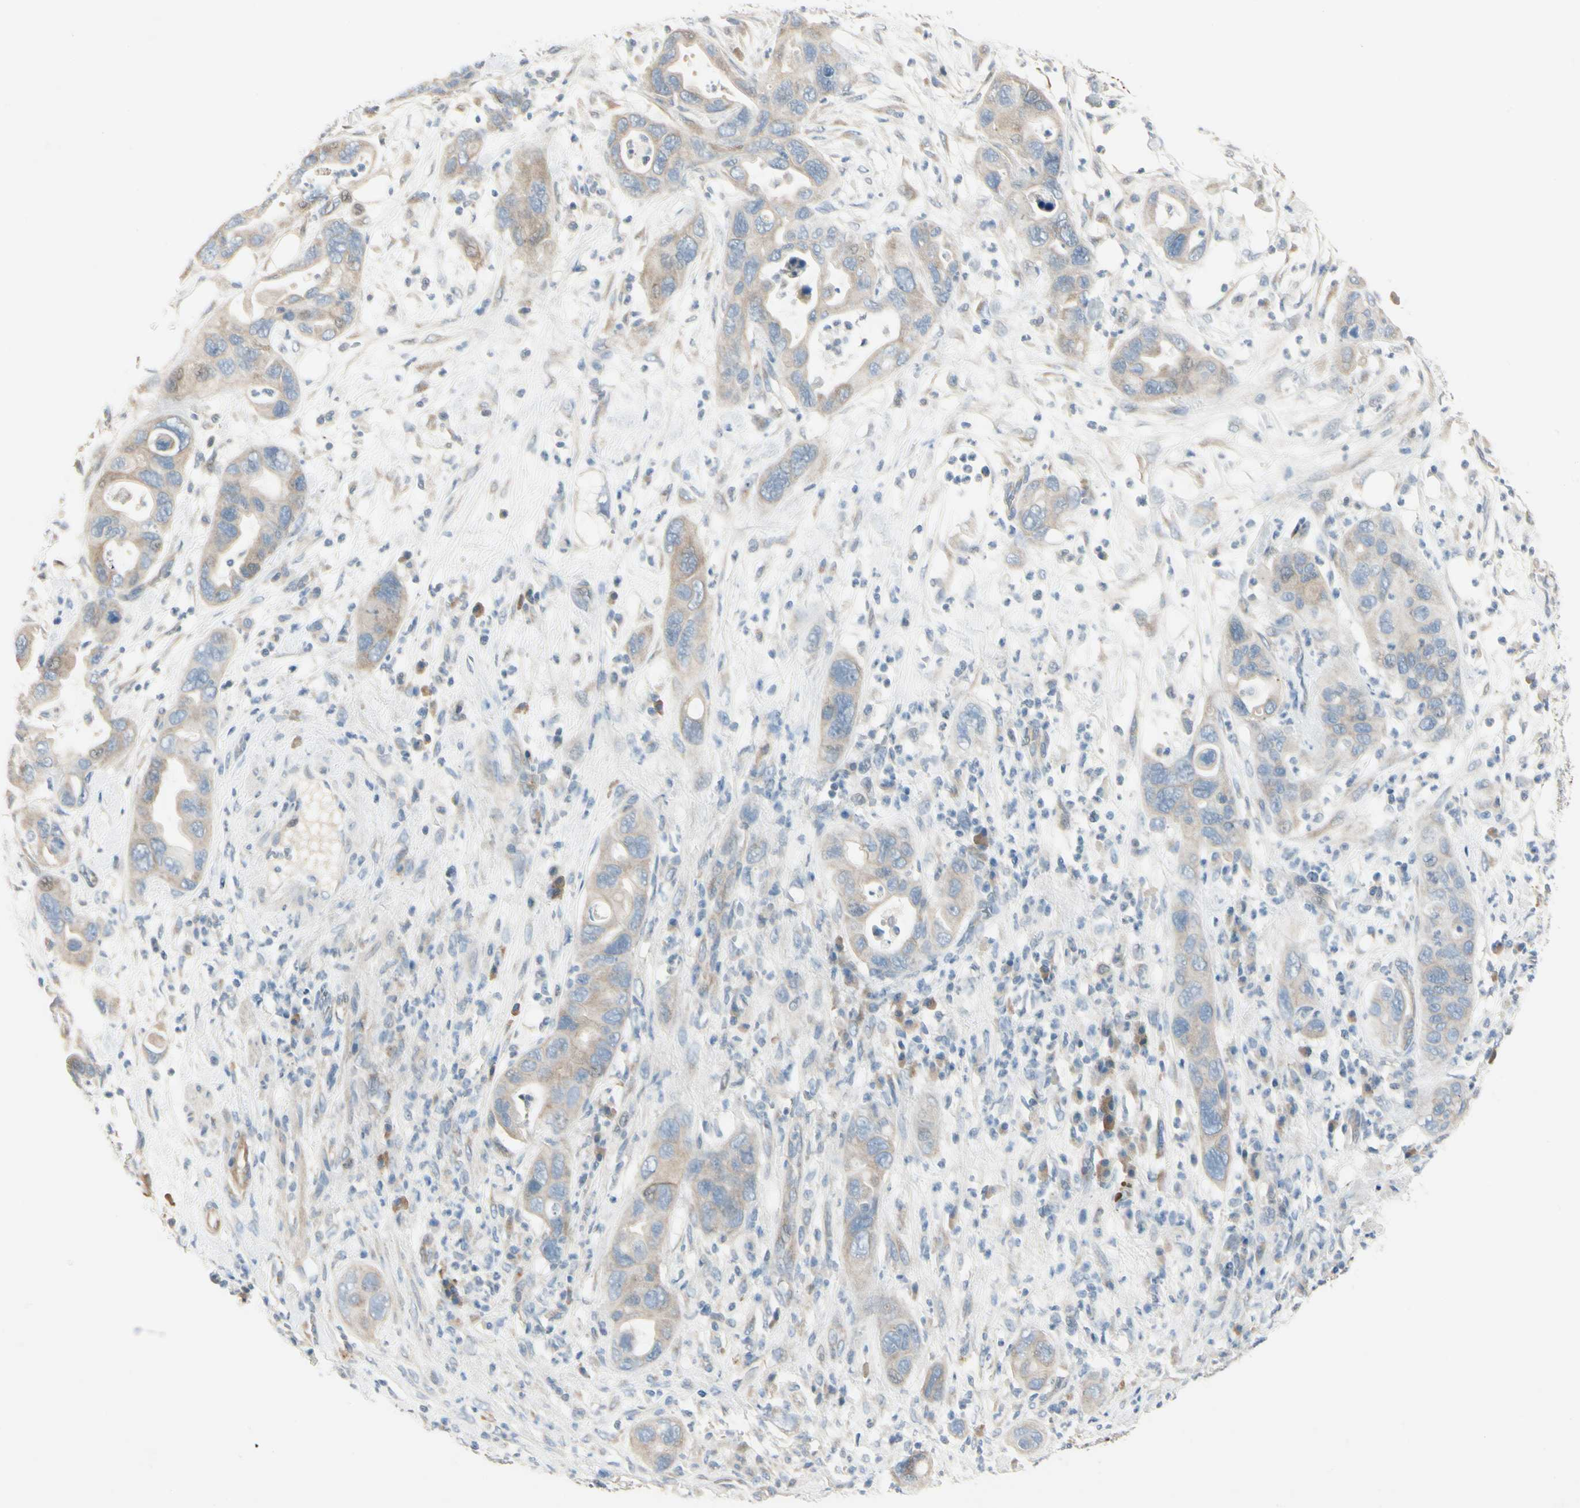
{"staining": {"intensity": "weak", "quantity": ">75%", "location": "cytoplasmic/membranous"}, "tissue": "pancreatic cancer", "cell_type": "Tumor cells", "image_type": "cancer", "snomed": [{"axis": "morphology", "description": "Adenocarcinoma, NOS"}, {"axis": "topography", "description": "Pancreas"}], "caption": "A brown stain highlights weak cytoplasmic/membranous staining of a protein in human adenocarcinoma (pancreatic) tumor cells.", "gene": "SPINK4", "patient": {"sex": "female", "age": 71}}